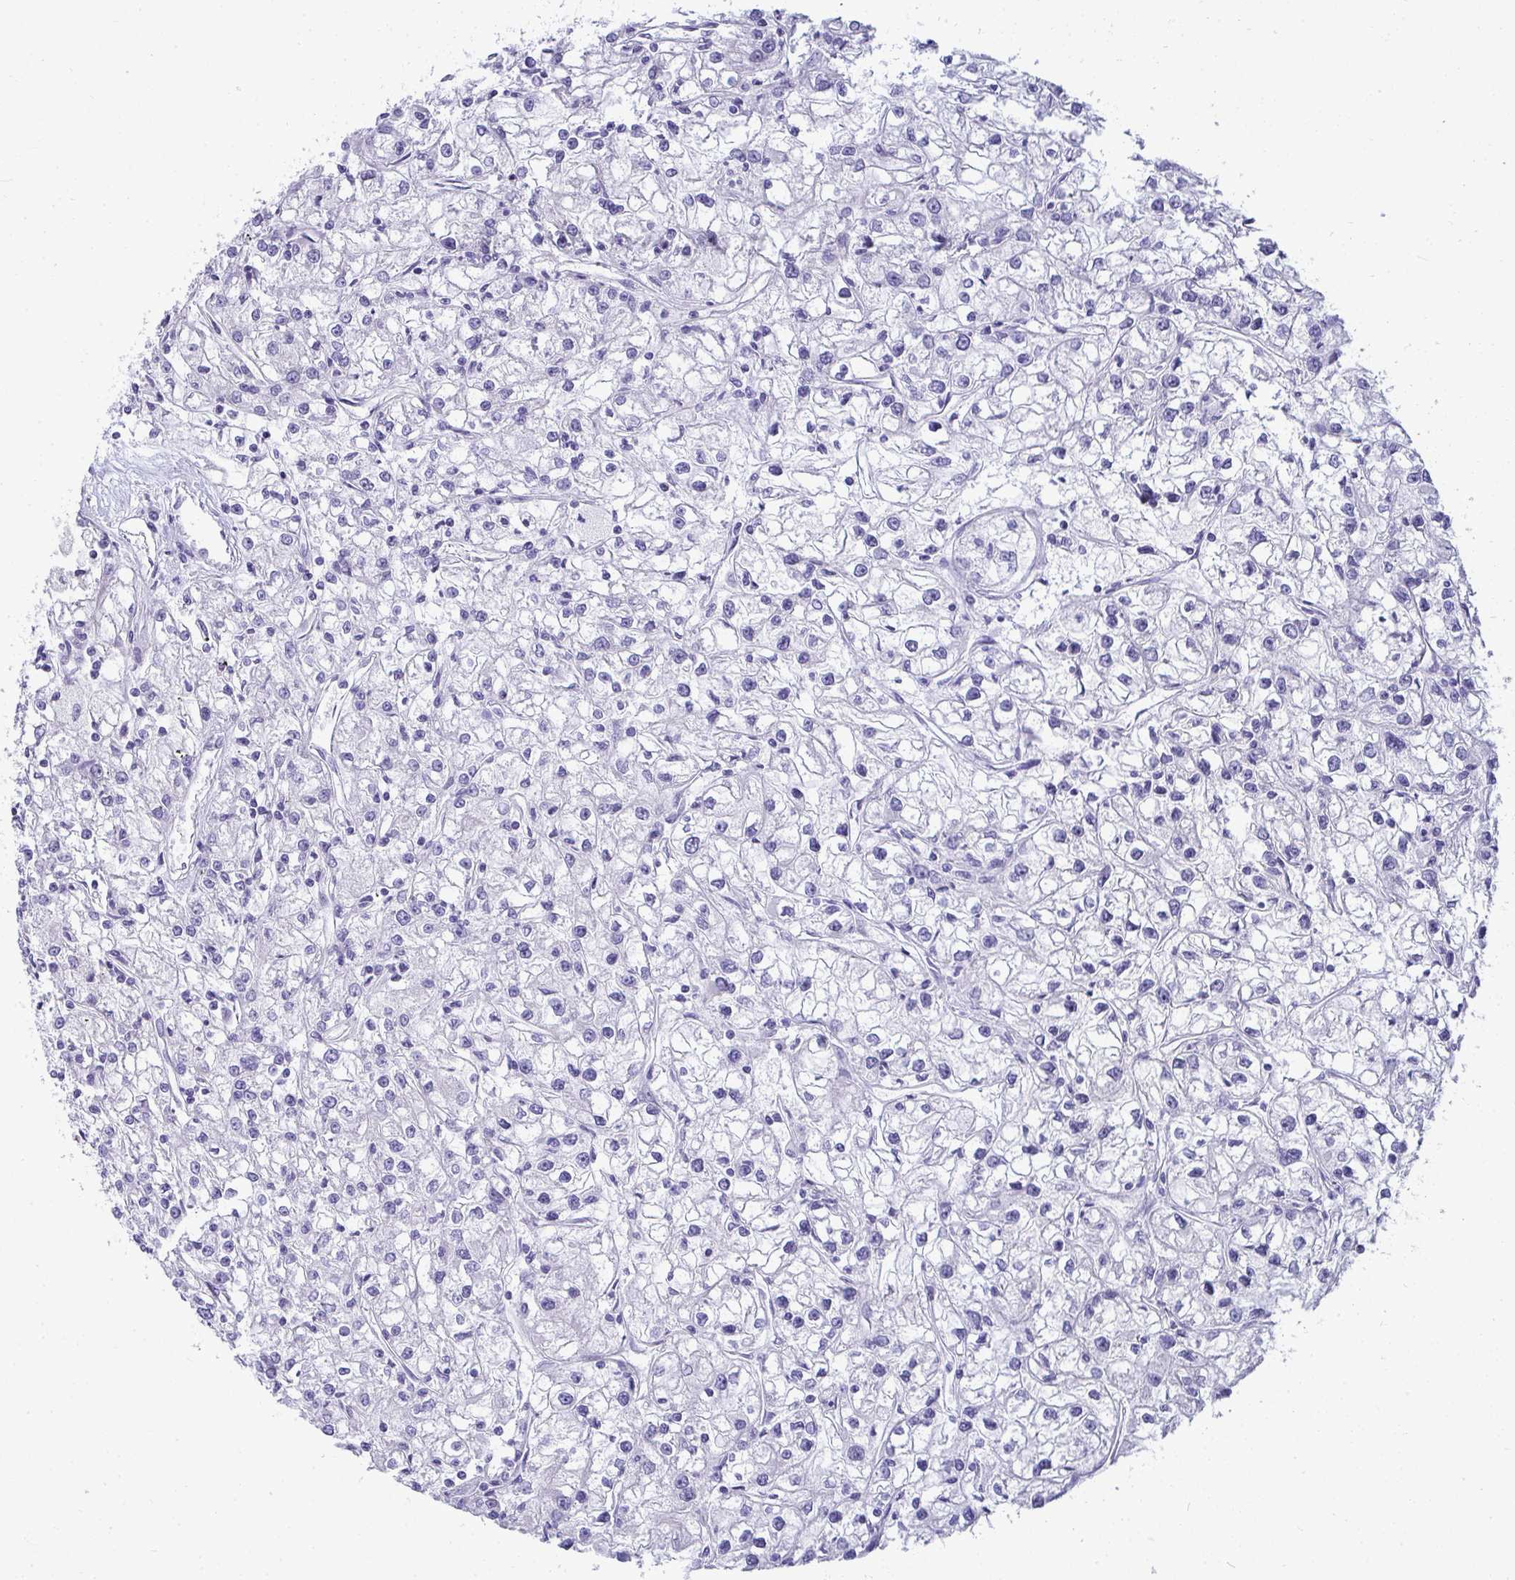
{"staining": {"intensity": "negative", "quantity": "none", "location": "none"}, "tissue": "renal cancer", "cell_type": "Tumor cells", "image_type": "cancer", "snomed": [{"axis": "morphology", "description": "Adenocarcinoma, NOS"}, {"axis": "topography", "description": "Kidney"}], "caption": "An immunohistochemistry histopathology image of renal cancer is shown. There is no staining in tumor cells of renal cancer.", "gene": "AK5", "patient": {"sex": "female", "age": 59}}